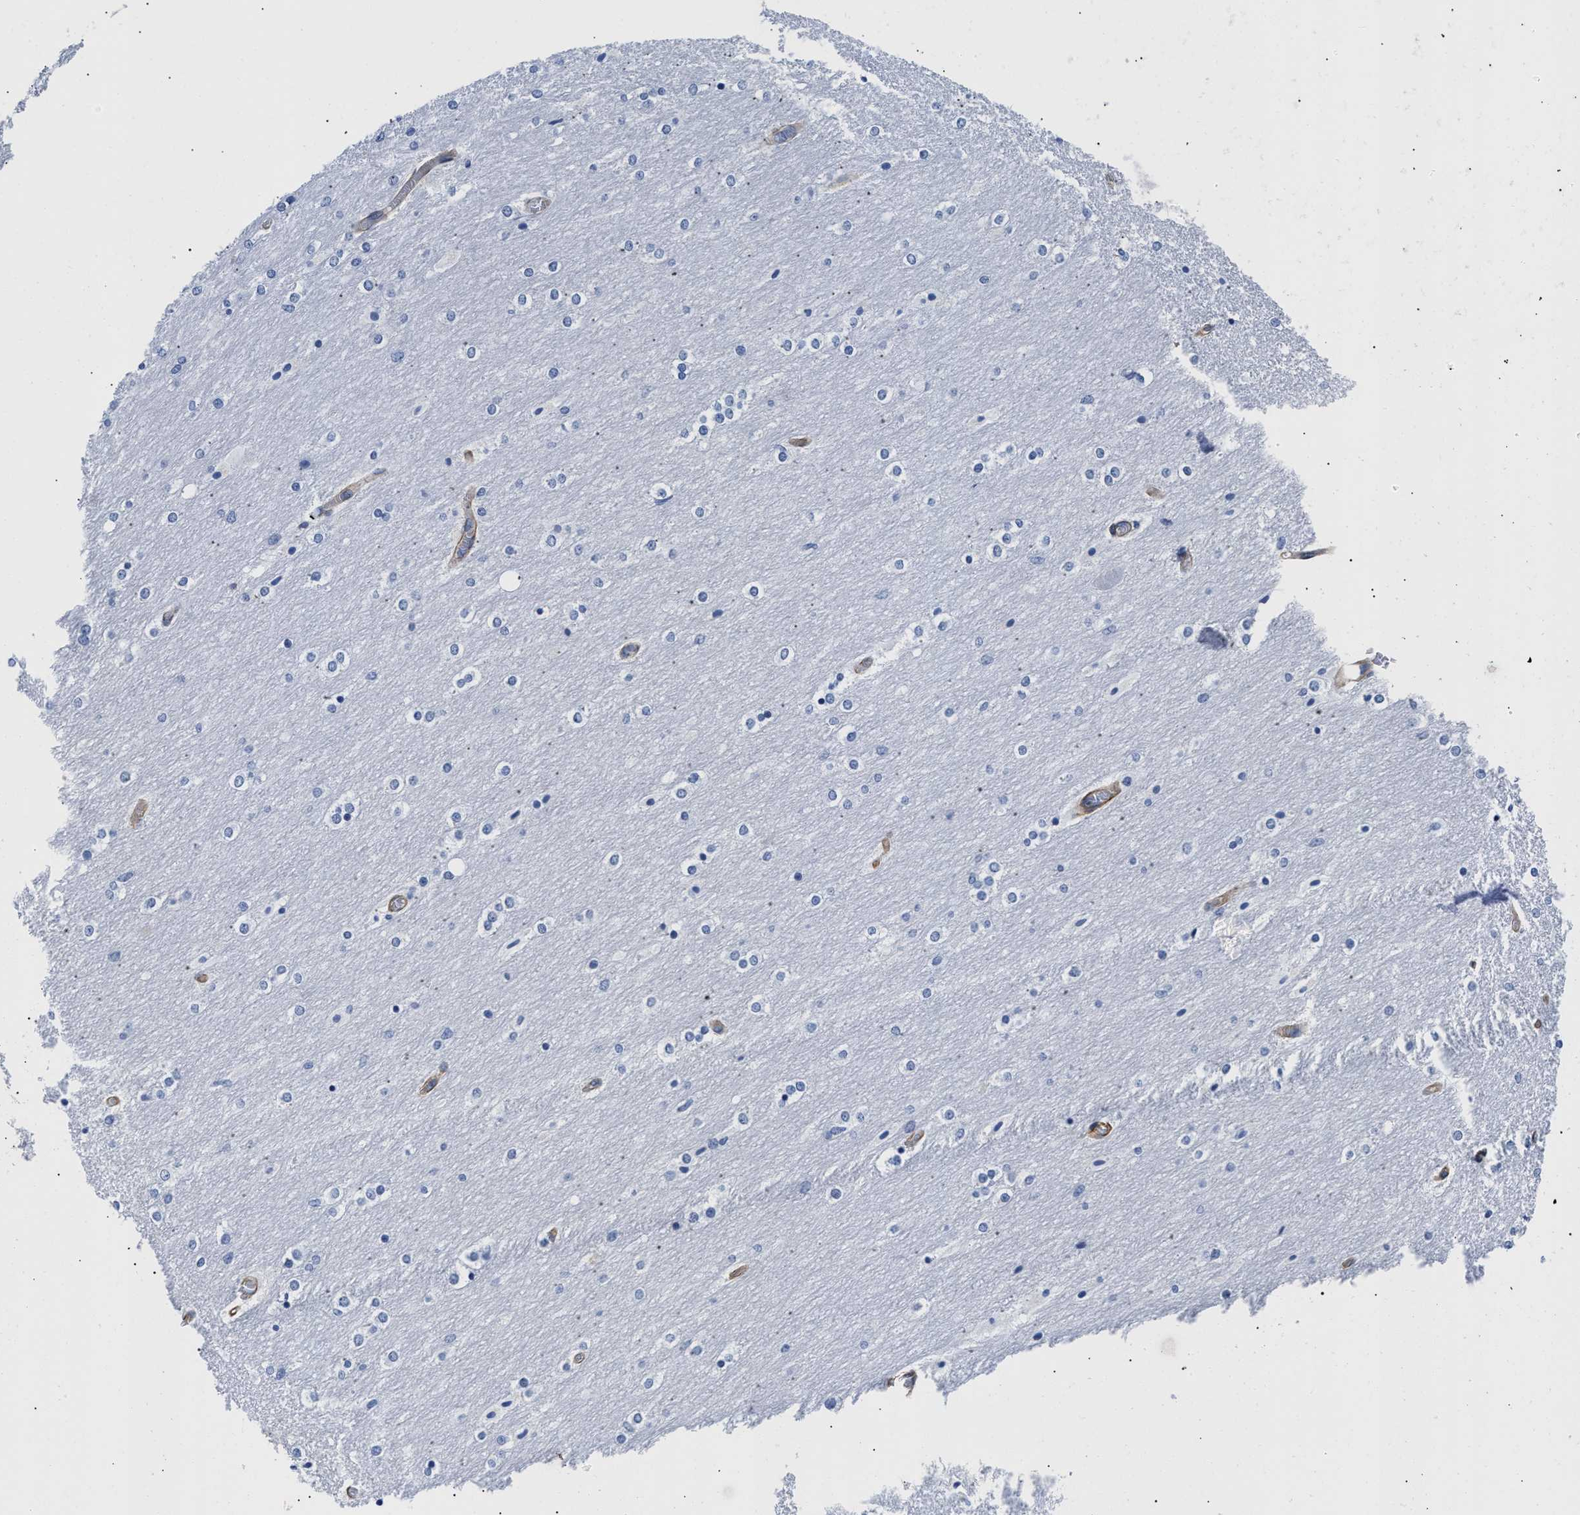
{"staining": {"intensity": "negative", "quantity": "none", "location": "none"}, "tissue": "cerebellum", "cell_type": "Cells in granular layer", "image_type": "normal", "snomed": [{"axis": "morphology", "description": "Normal tissue, NOS"}, {"axis": "topography", "description": "Cerebellum"}], "caption": "The immunohistochemistry image has no significant expression in cells in granular layer of cerebellum. Brightfield microscopy of immunohistochemistry stained with DAB (3,3'-diaminobenzidine) (brown) and hematoxylin (blue), captured at high magnification.", "gene": "TRIM29", "patient": {"sex": "female", "age": 54}}